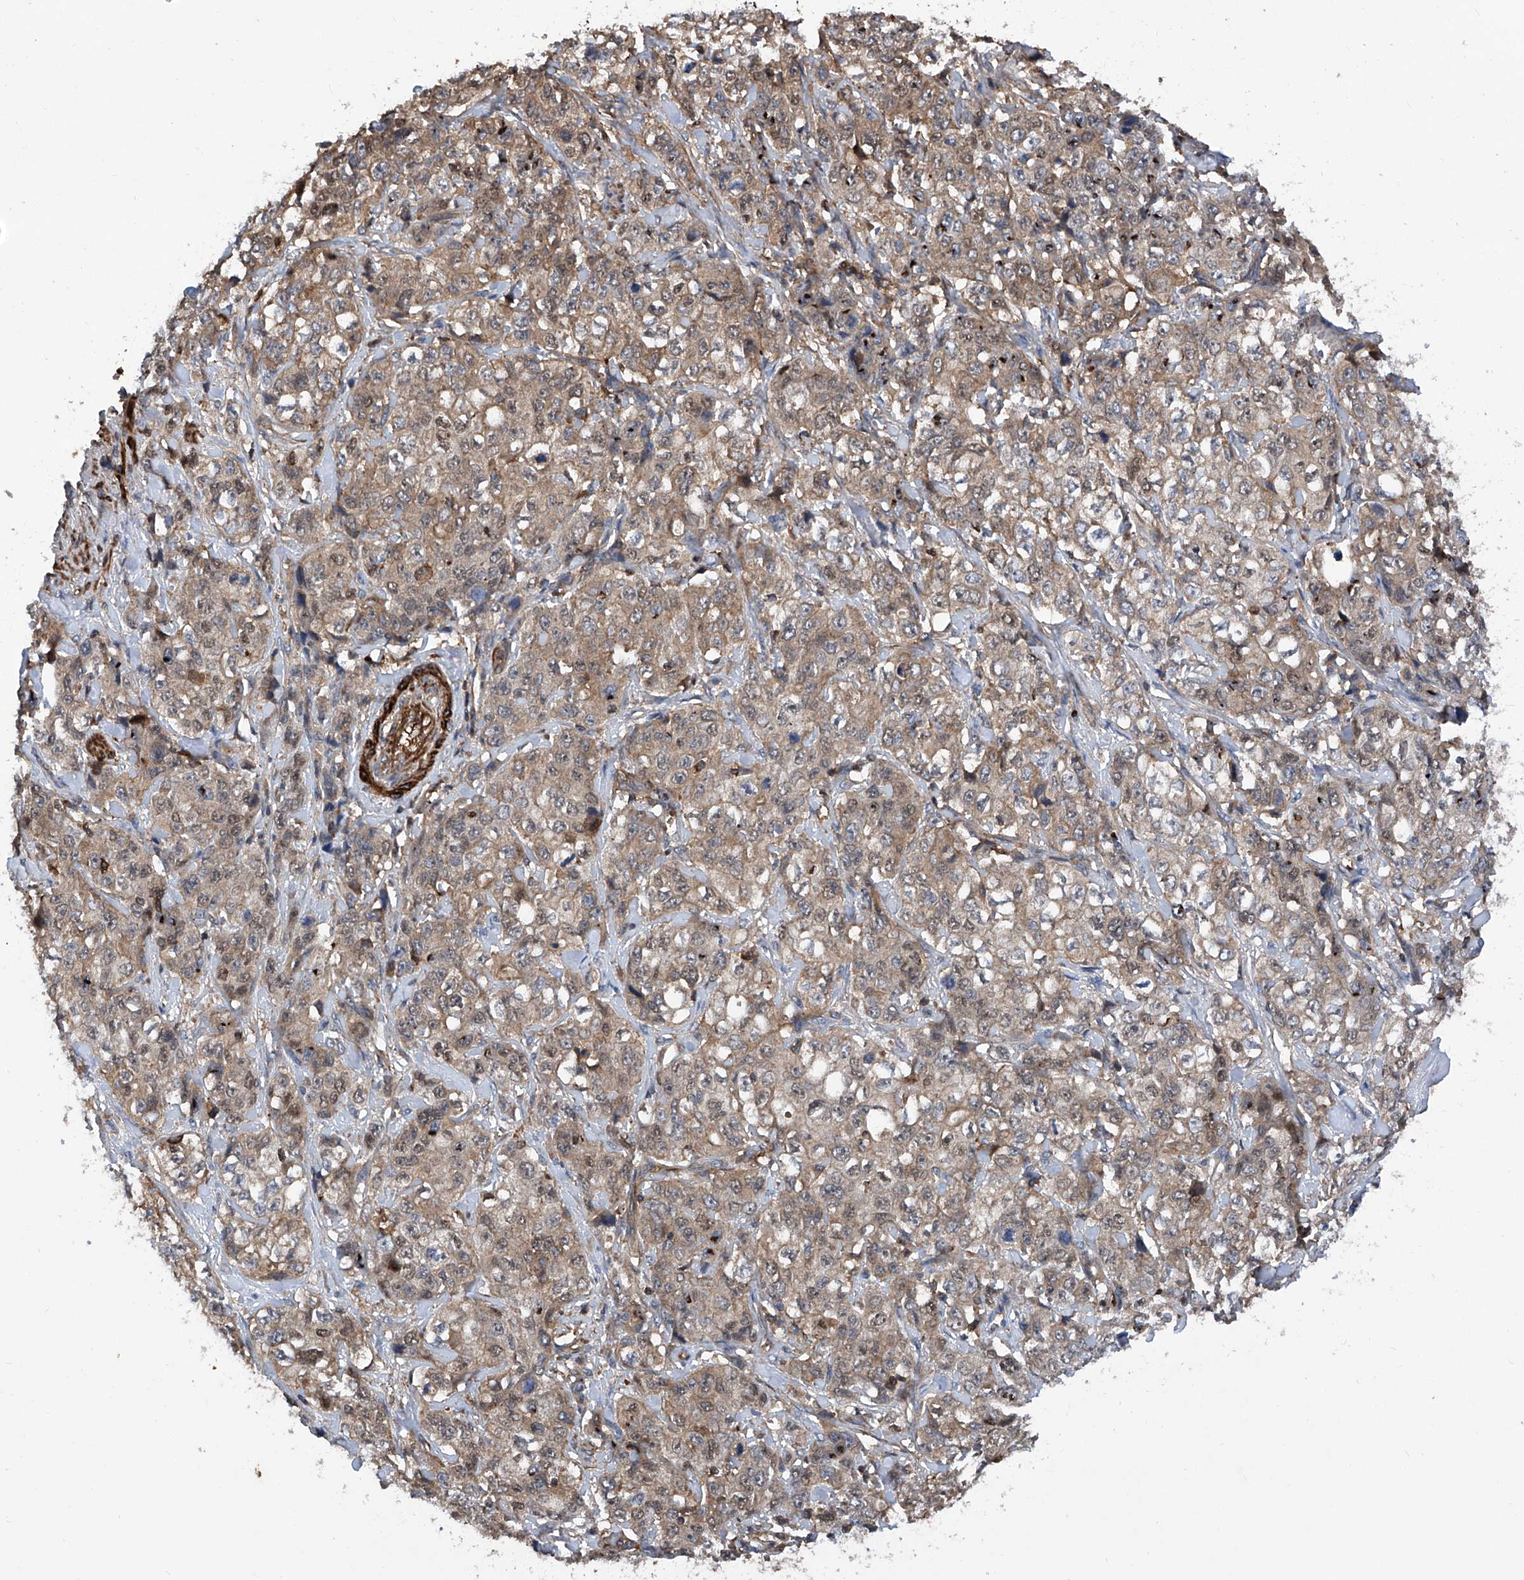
{"staining": {"intensity": "moderate", "quantity": ">75%", "location": "cytoplasmic/membranous,nuclear"}, "tissue": "stomach cancer", "cell_type": "Tumor cells", "image_type": "cancer", "snomed": [{"axis": "morphology", "description": "Adenocarcinoma, NOS"}, {"axis": "topography", "description": "Stomach"}], "caption": "A high-resolution histopathology image shows immunohistochemistry (IHC) staining of stomach adenocarcinoma, which exhibits moderate cytoplasmic/membranous and nuclear positivity in approximately >75% of tumor cells.", "gene": "NT5C3A", "patient": {"sex": "male", "age": 48}}